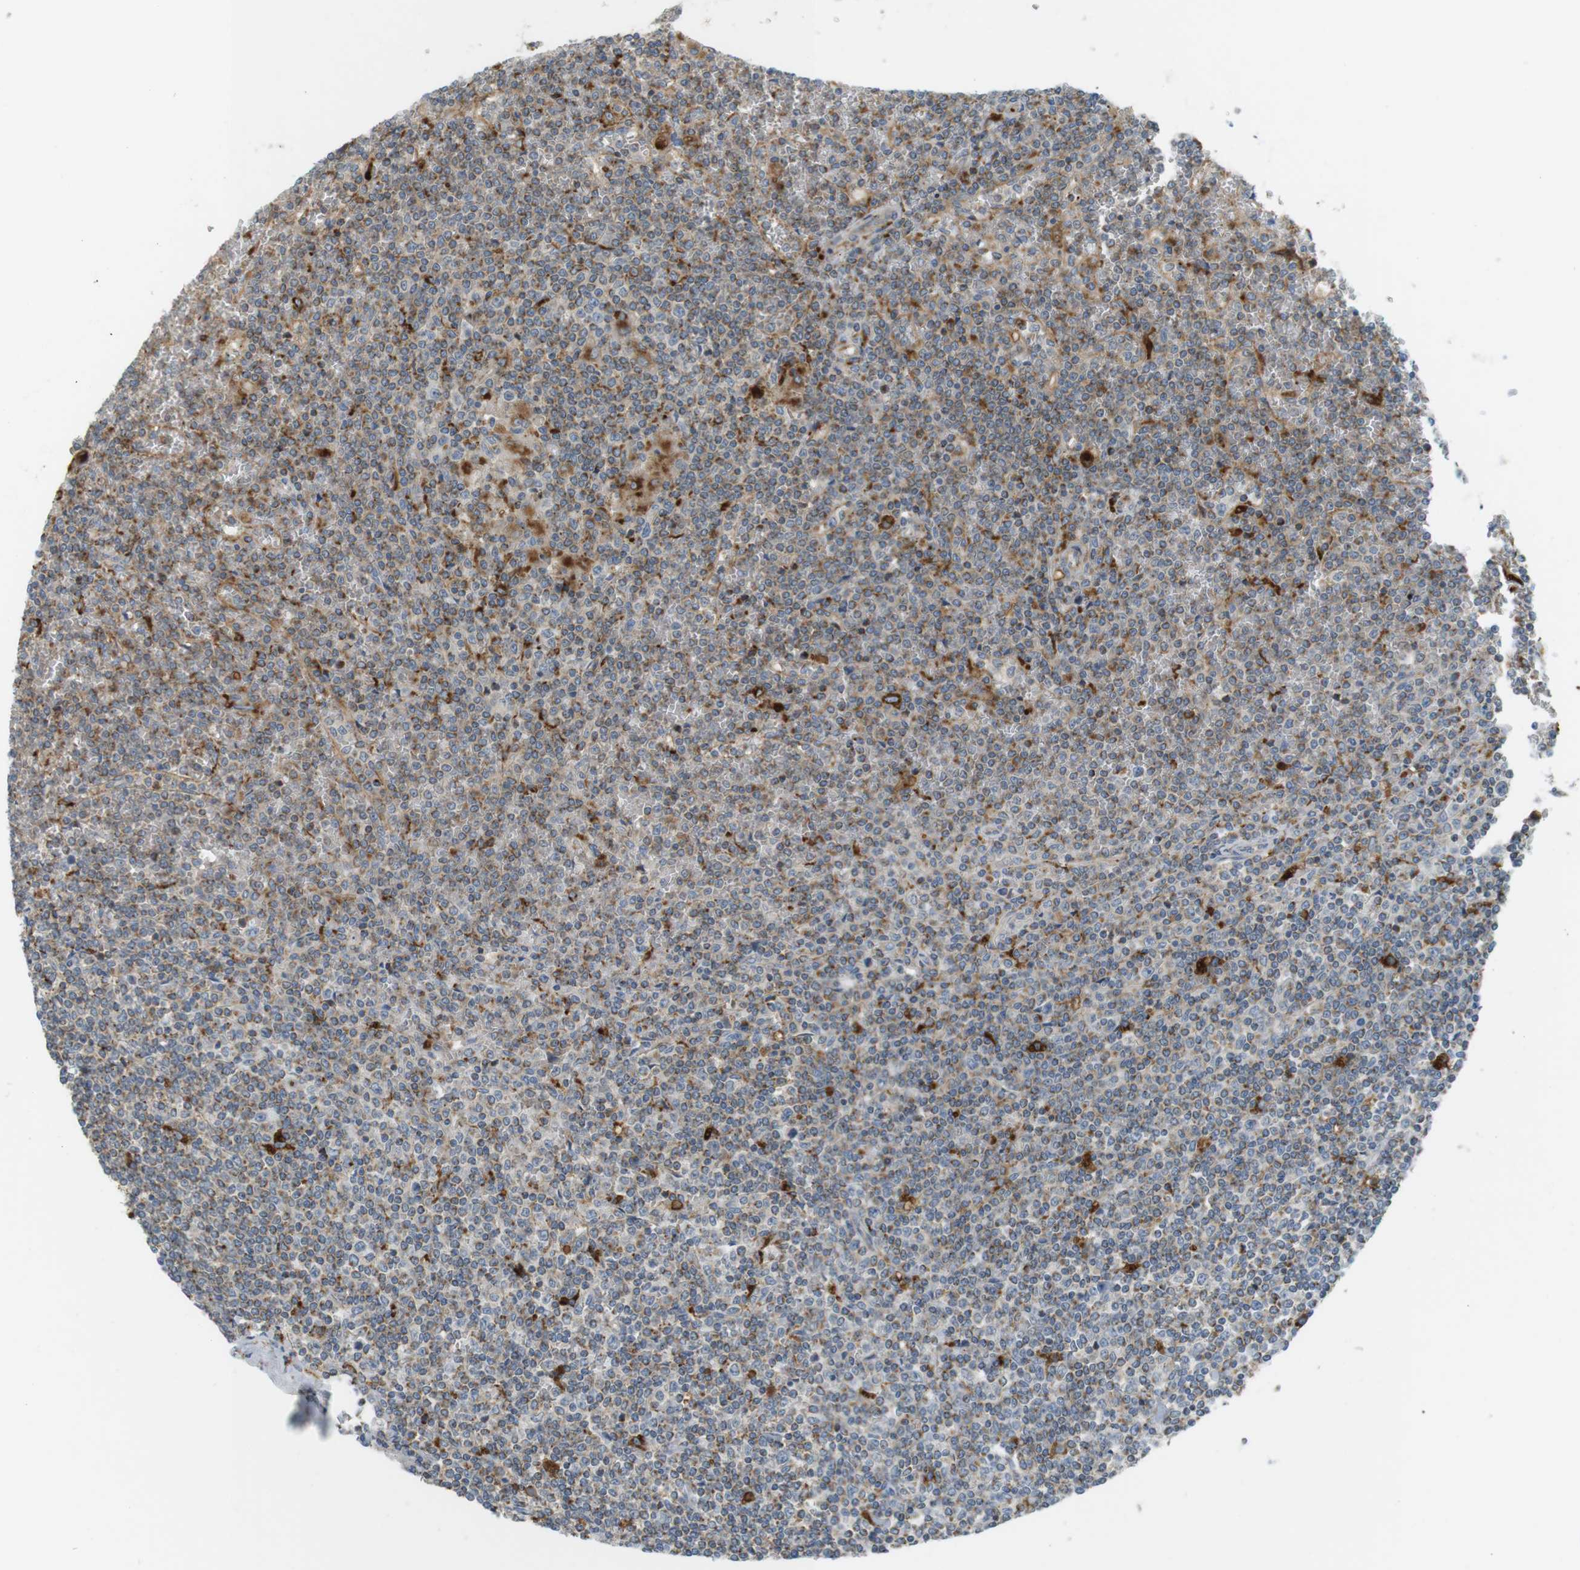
{"staining": {"intensity": "moderate", "quantity": ">75%", "location": "cytoplasmic/membranous"}, "tissue": "lymphoma", "cell_type": "Tumor cells", "image_type": "cancer", "snomed": [{"axis": "morphology", "description": "Malignant lymphoma, non-Hodgkin's type, Low grade"}, {"axis": "topography", "description": "Spleen"}], "caption": "Protein expression analysis of lymphoma displays moderate cytoplasmic/membranous staining in about >75% of tumor cells.", "gene": "LAMP1", "patient": {"sex": "female", "age": 19}}